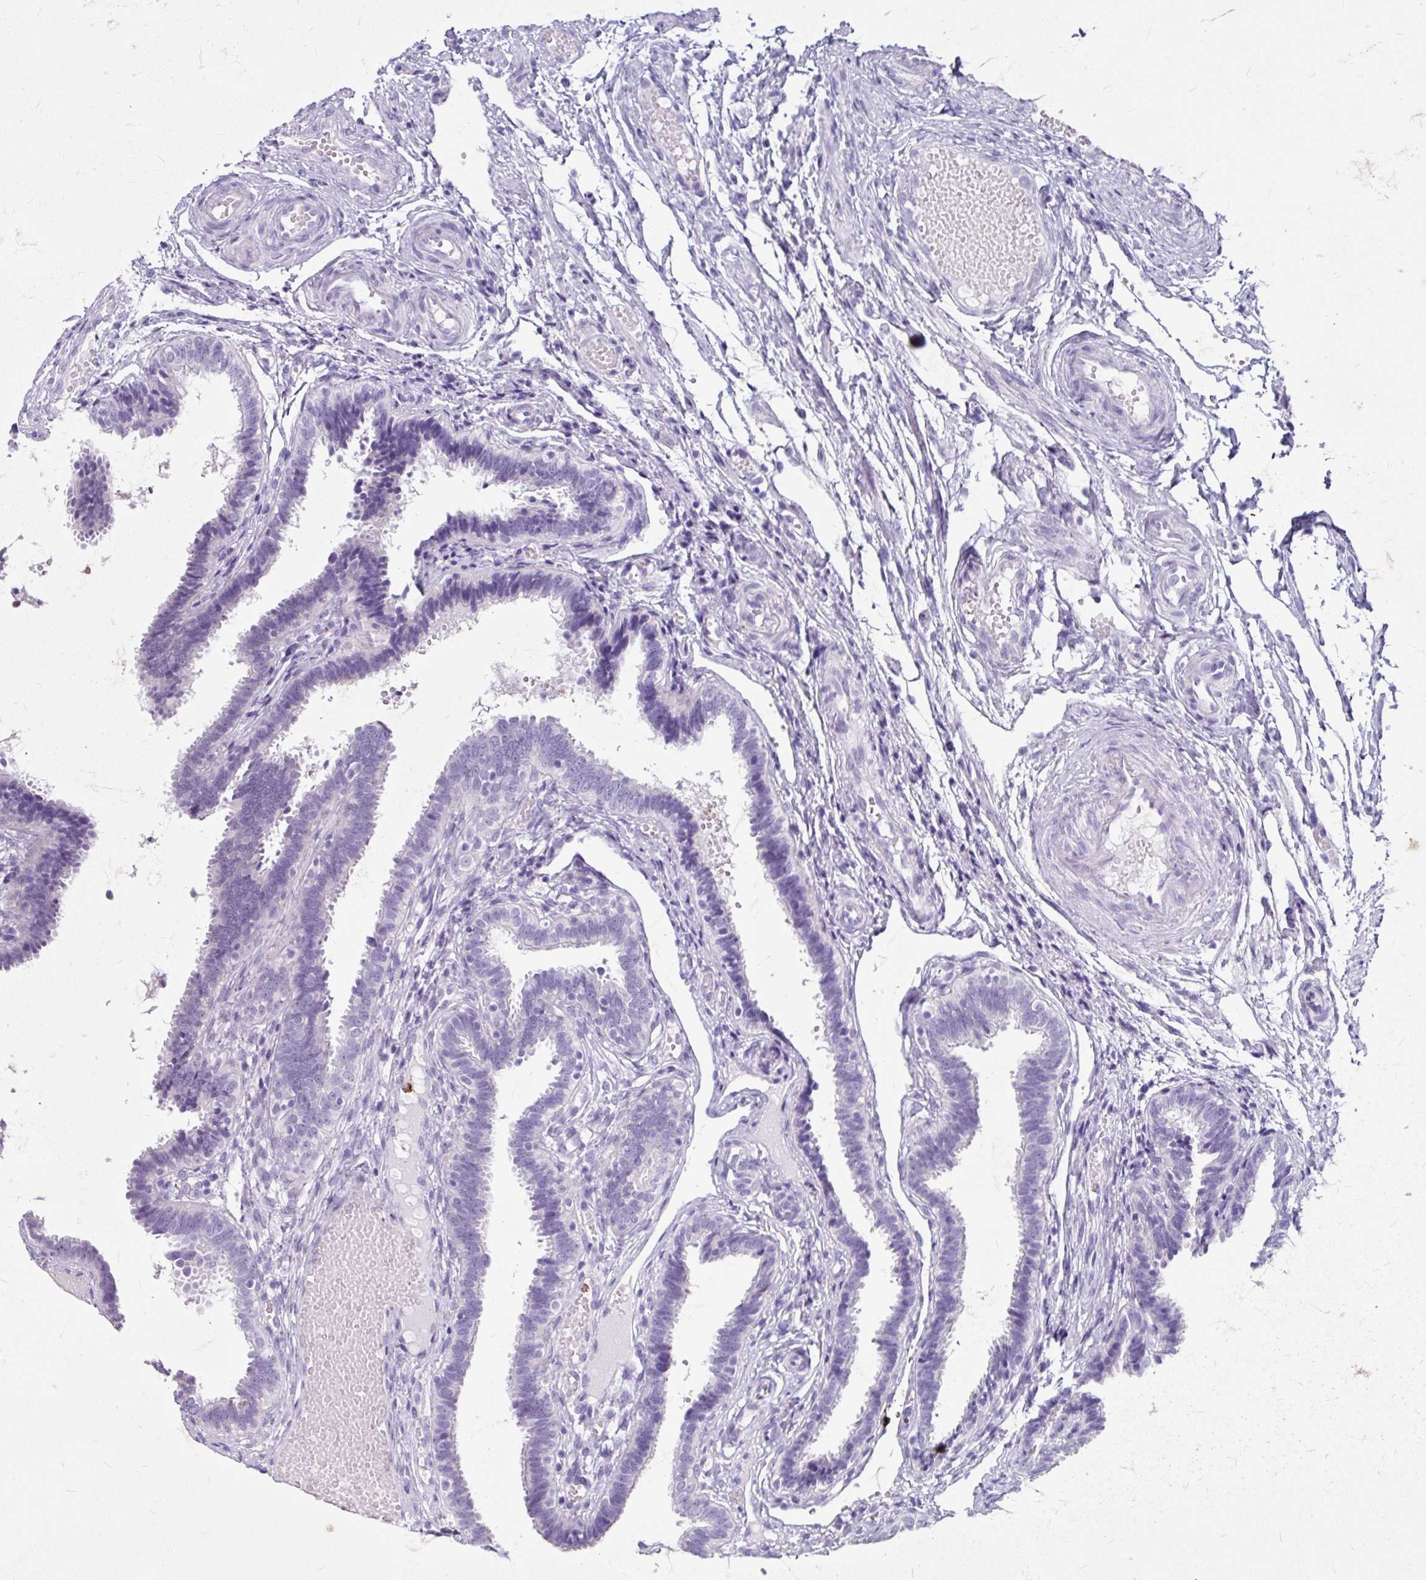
{"staining": {"intensity": "negative", "quantity": "none", "location": "none"}, "tissue": "fallopian tube", "cell_type": "Glandular cells", "image_type": "normal", "snomed": [{"axis": "morphology", "description": "Normal tissue, NOS"}, {"axis": "topography", "description": "Fallopian tube"}], "caption": "An immunohistochemistry (IHC) image of benign fallopian tube is shown. There is no staining in glandular cells of fallopian tube. (Stains: DAB (3,3'-diaminobenzidine) immunohistochemistry with hematoxylin counter stain, Microscopy: brightfield microscopy at high magnification).", "gene": "ANKRD1", "patient": {"sex": "female", "age": 37}}